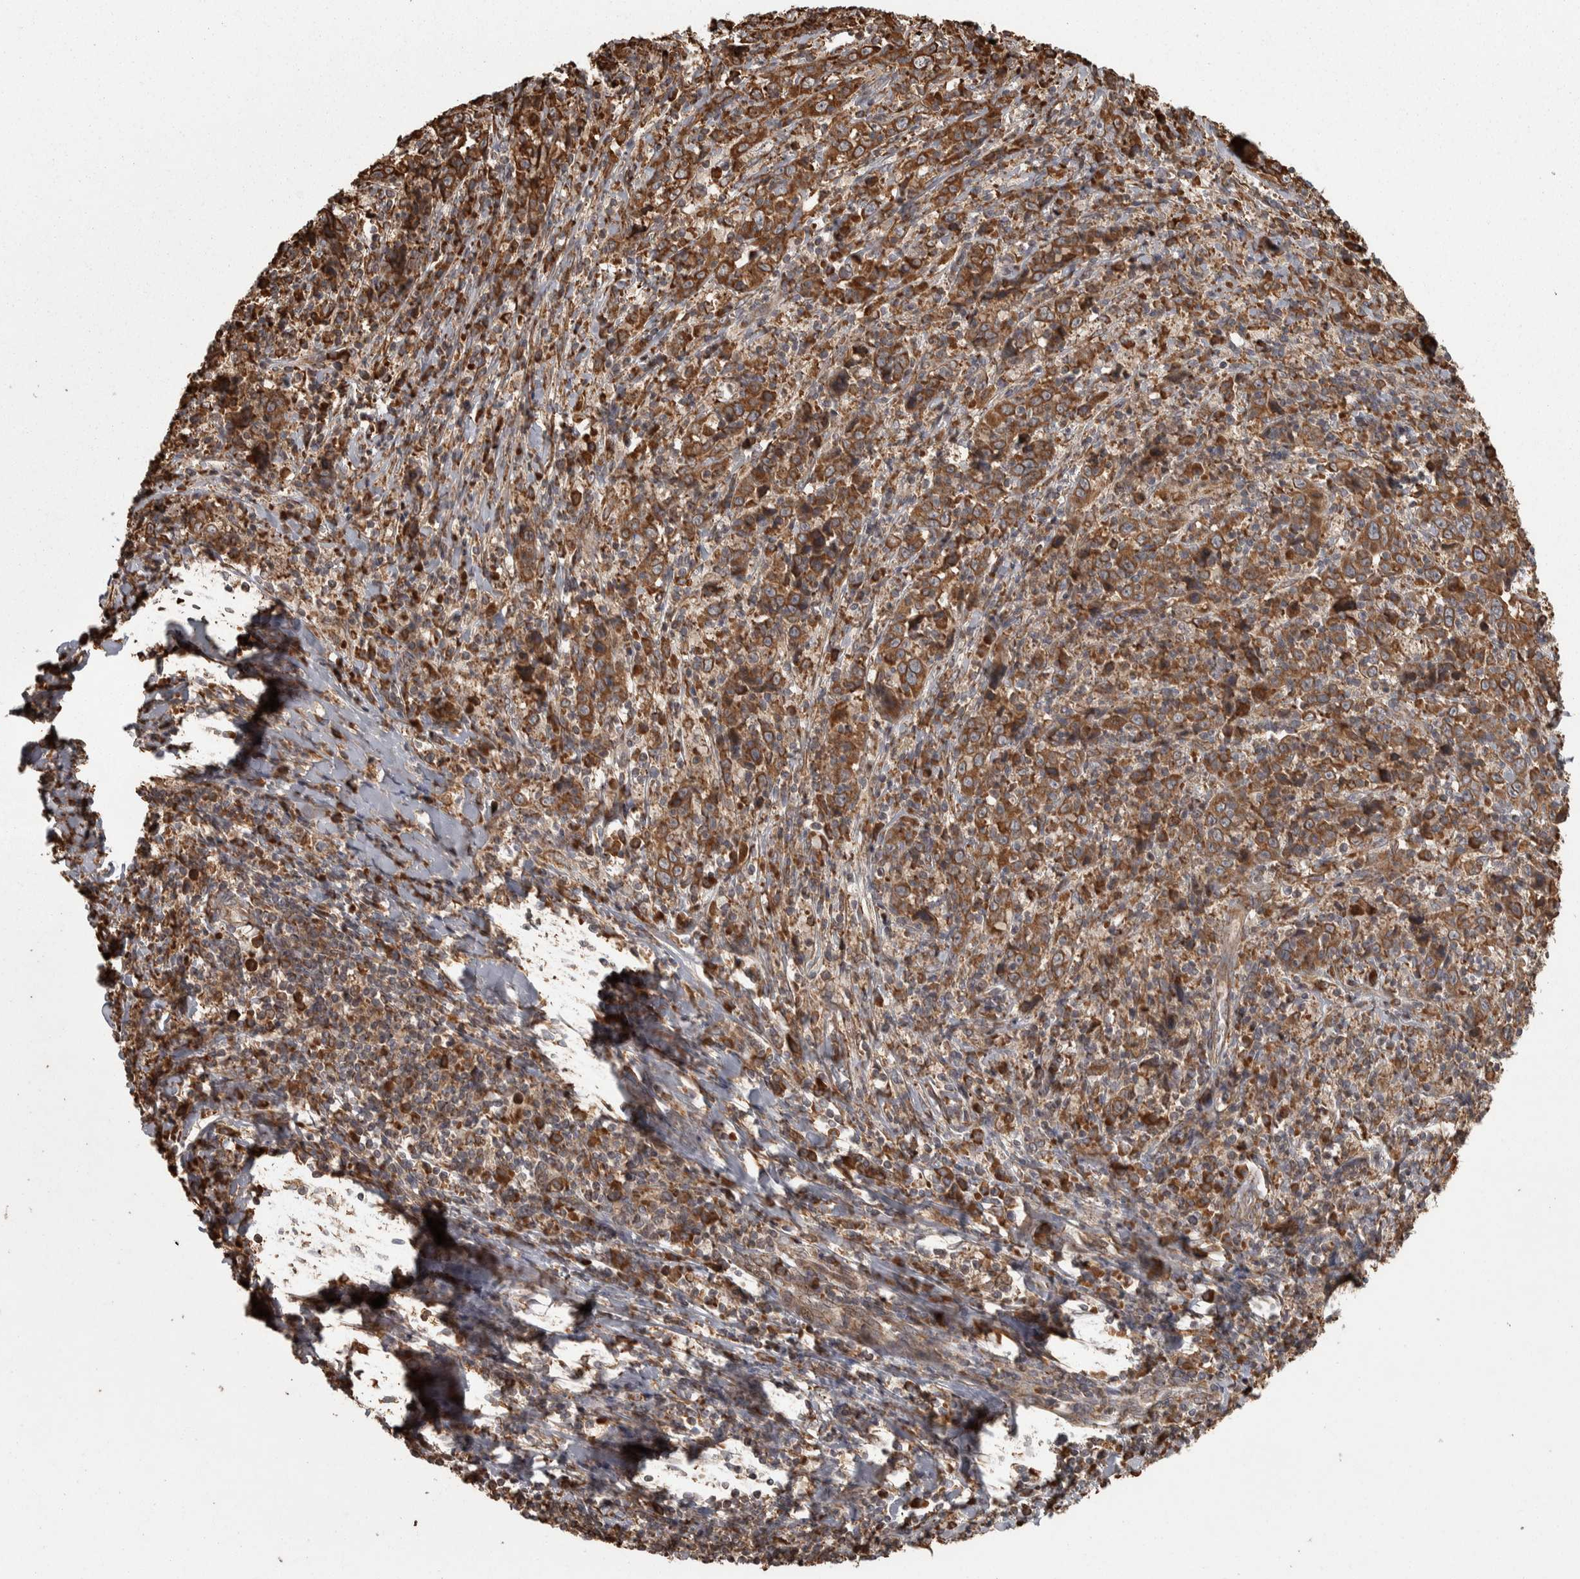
{"staining": {"intensity": "moderate", "quantity": ">75%", "location": "cytoplasmic/membranous"}, "tissue": "cervical cancer", "cell_type": "Tumor cells", "image_type": "cancer", "snomed": [{"axis": "morphology", "description": "Squamous cell carcinoma, NOS"}, {"axis": "topography", "description": "Cervix"}], "caption": "Protein positivity by immunohistochemistry (IHC) exhibits moderate cytoplasmic/membranous expression in approximately >75% of tumor cells in cervical cancer (squamous cell carcinoma).", "gene": "AGBL3", "patient": {"sex": "female", "age": 46}}